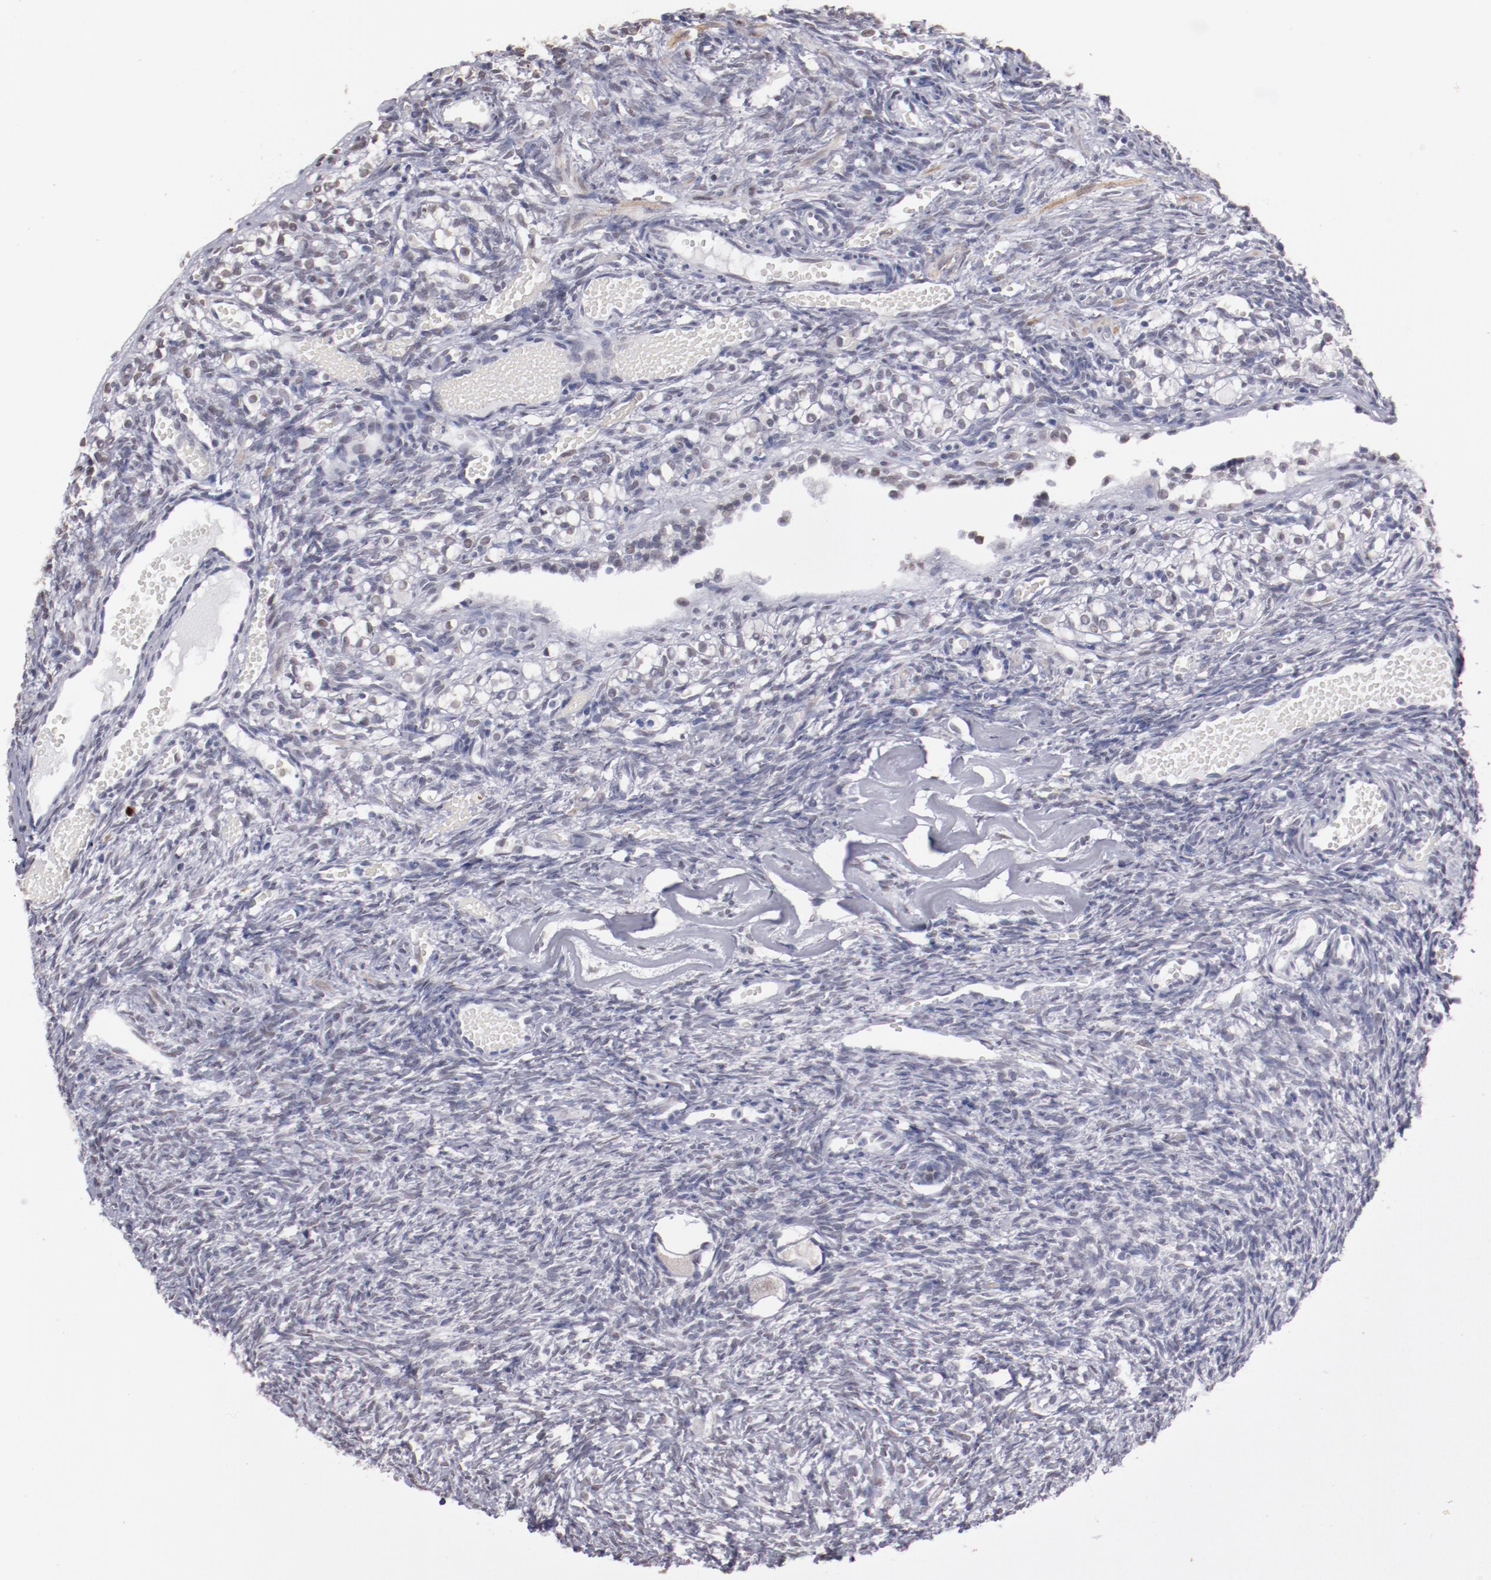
{"staining": {"intensity": "negative", "quantity": "none", "location": "none"}, "tissue": "ovary", "cell_type": "Follicle cells", "image_type": "normal", "snomed": [{"axis": "morphology", "description": "Normal tissue, NOS"}, {"axis": "topography", "description": "Ovary"}], "caption": "Histopathology image shows no significant protein expression in follicle cells of unremarkable ovary.", "gene": "IRF4", "patient": {"sex": "female", "age": 35}}